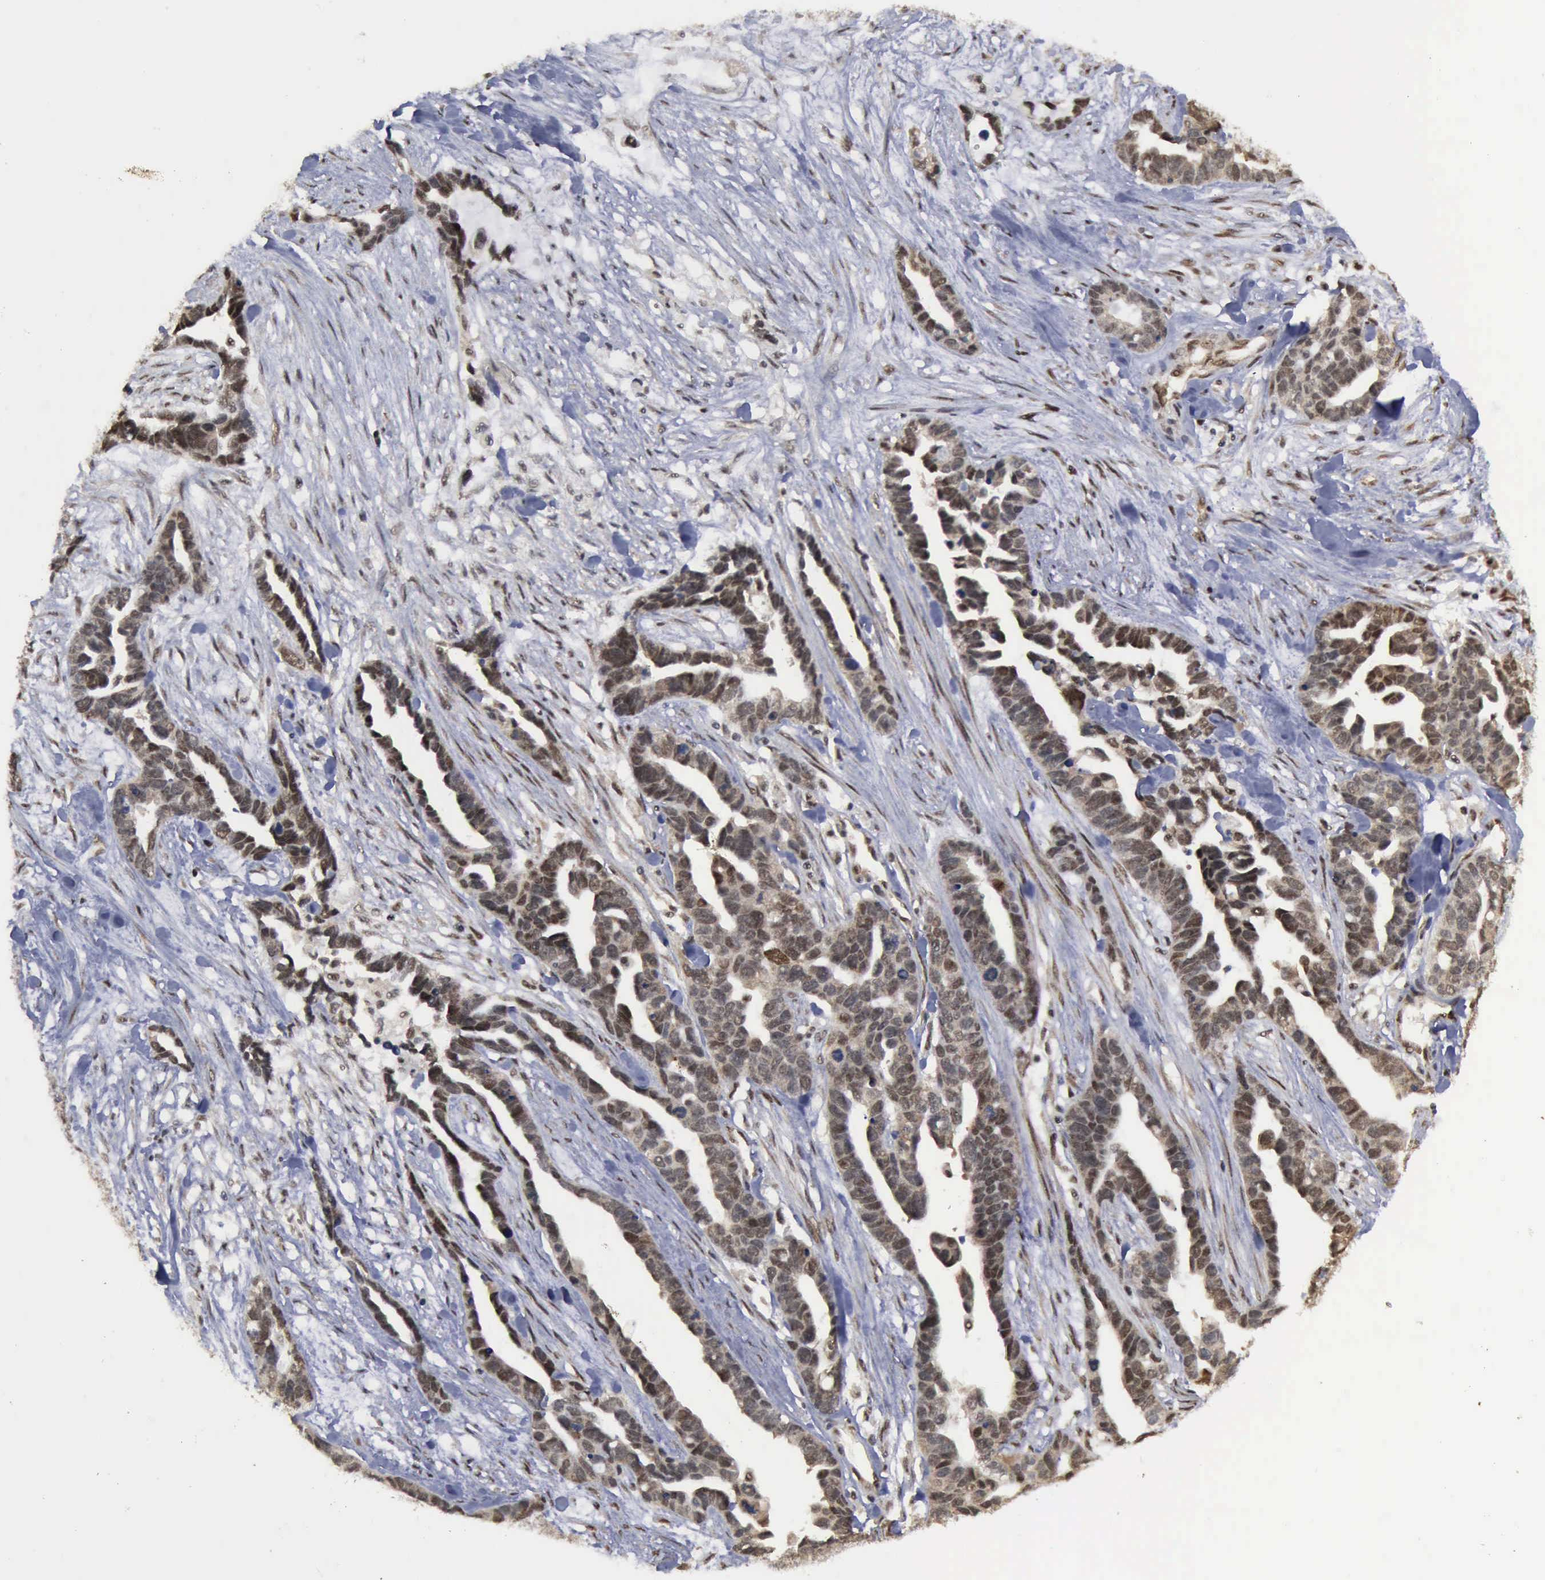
{"staining": {"intensity": "moderate", "quantity": ">75%", "location": "cytoplasmic/membranous,nuclear"}, "tissue": "ovarian cancer", "cell_type": "Tumor cells", "image_type": "cancer", "snomed": [{"axis": "morphology", "description": "Cystadenocarcinoma, serous, NOS"}, {"axis": "topography", "description": "Ovary"}], "caption": "An immunohistochemistry (IHC) photomicrograph of neoplastic tissue is shown. Protein staining in brown shows moderate cytoplasmic/membranous and nuclear positivity in ovarian serous cystadenocarcinoma within tumor cells. Using DAB (brown) and hematoxylin (blue) stains, captured at high magnification using brightfield microscopy.", "gene": "RTCB", "patient": {"sex": "female", "age": 54}}